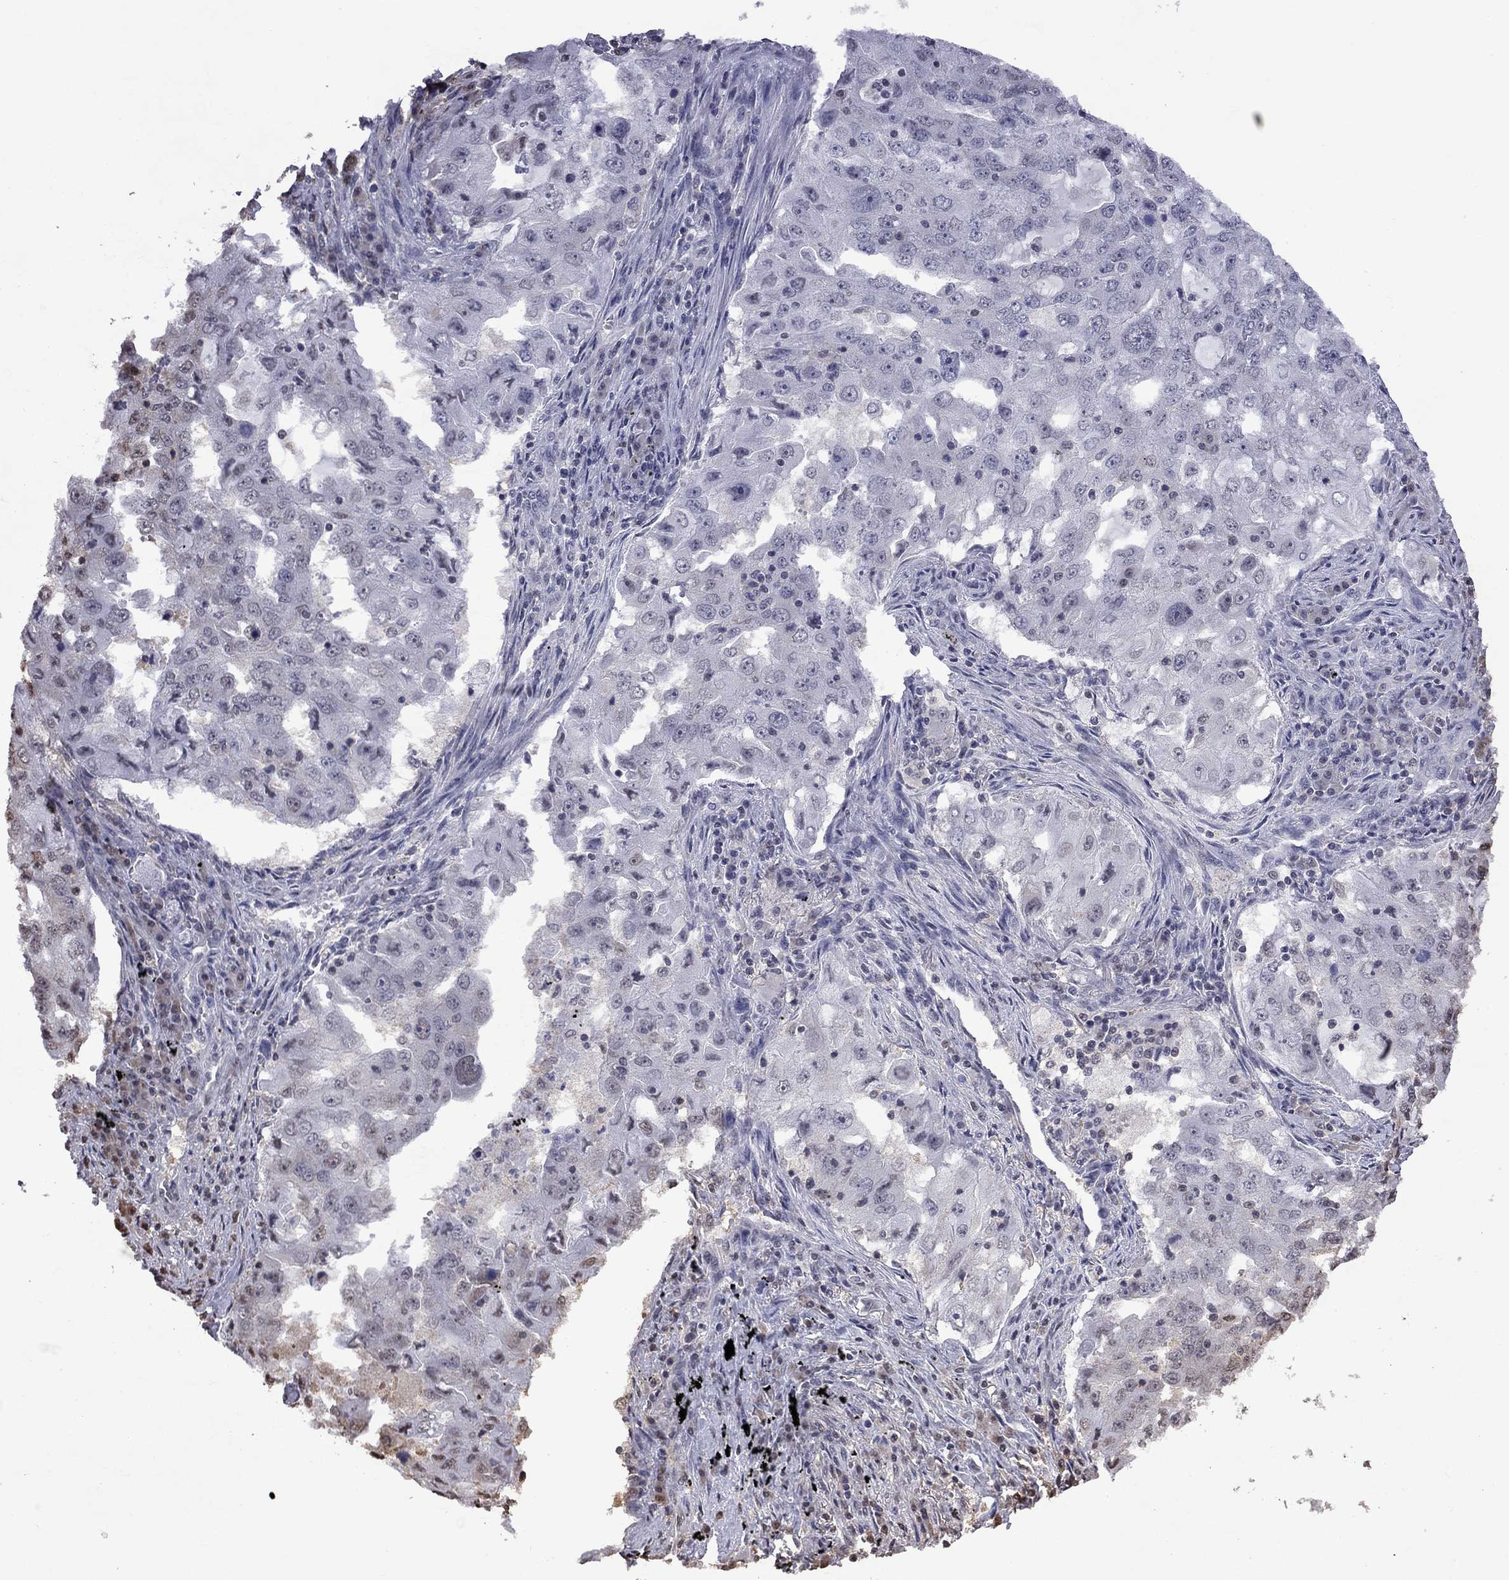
{"staining": {"intensity": "negative", "quantity": "none", "location": "none"}, "tissue": "lung cancer", "cell_type": "Tumor cells", "image_type": "cancer", "snomed": [{"axis": "morphology", "description": "Adenocarcinoma, NOS"}, {"axis": "topography", "description": "Lung"}], "caption": "DAB (3,3'-diaminobenzidine) immunohistochemical staining of lung cancer reveals no significant expression in tumor cells. (Immunohistochemistry (ihc), brightfield microscopy, high magnification).", "gene": "RFWD3", "patient": {"sex": "female", "age": 61}}